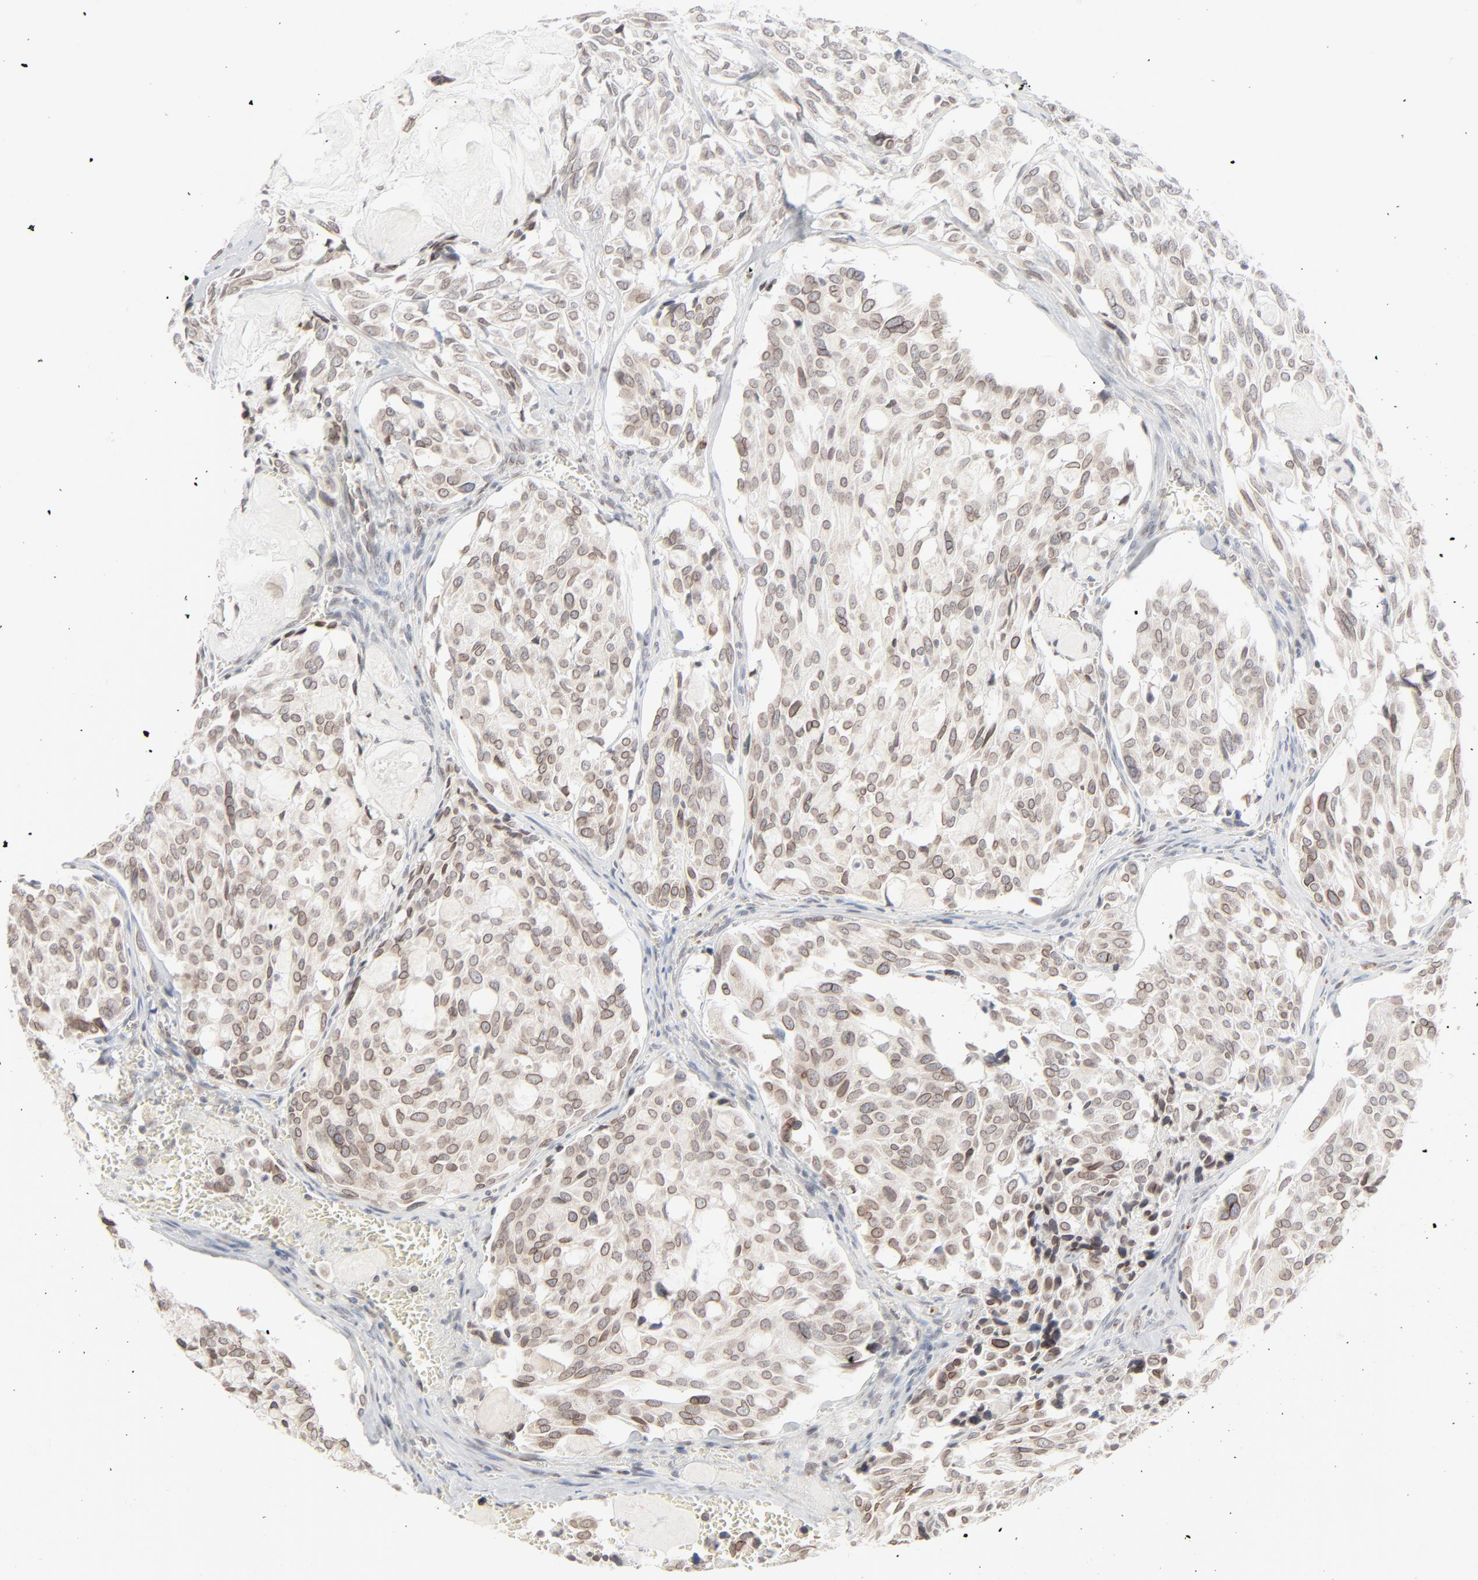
{"staining": {"intensity": "weak", "quantity": ">75%", "location": "cytoplasmic/membranous,nuclear"}, "tissue": "thyroid cancer", "cell_type": "Tumor cells", "image_type": "cancer", "snomed": [{"axis": "morphology", "description": "Carcinoma, NOS"}, {"axis": "morphology", "description": "Carcinoid, malignant, NOS"}, {"axis": "topography", "description": "Thyroid gland"}], "caption": "Brown immunohistochemical staining in human thyroid carcinoma demonstrates weak cytoplasmic/membranous and nuclear positivity in approximately >75% of tumor cells.", "gene": "MAD1L1", "patient": {"sex": "male", "age": 33}}